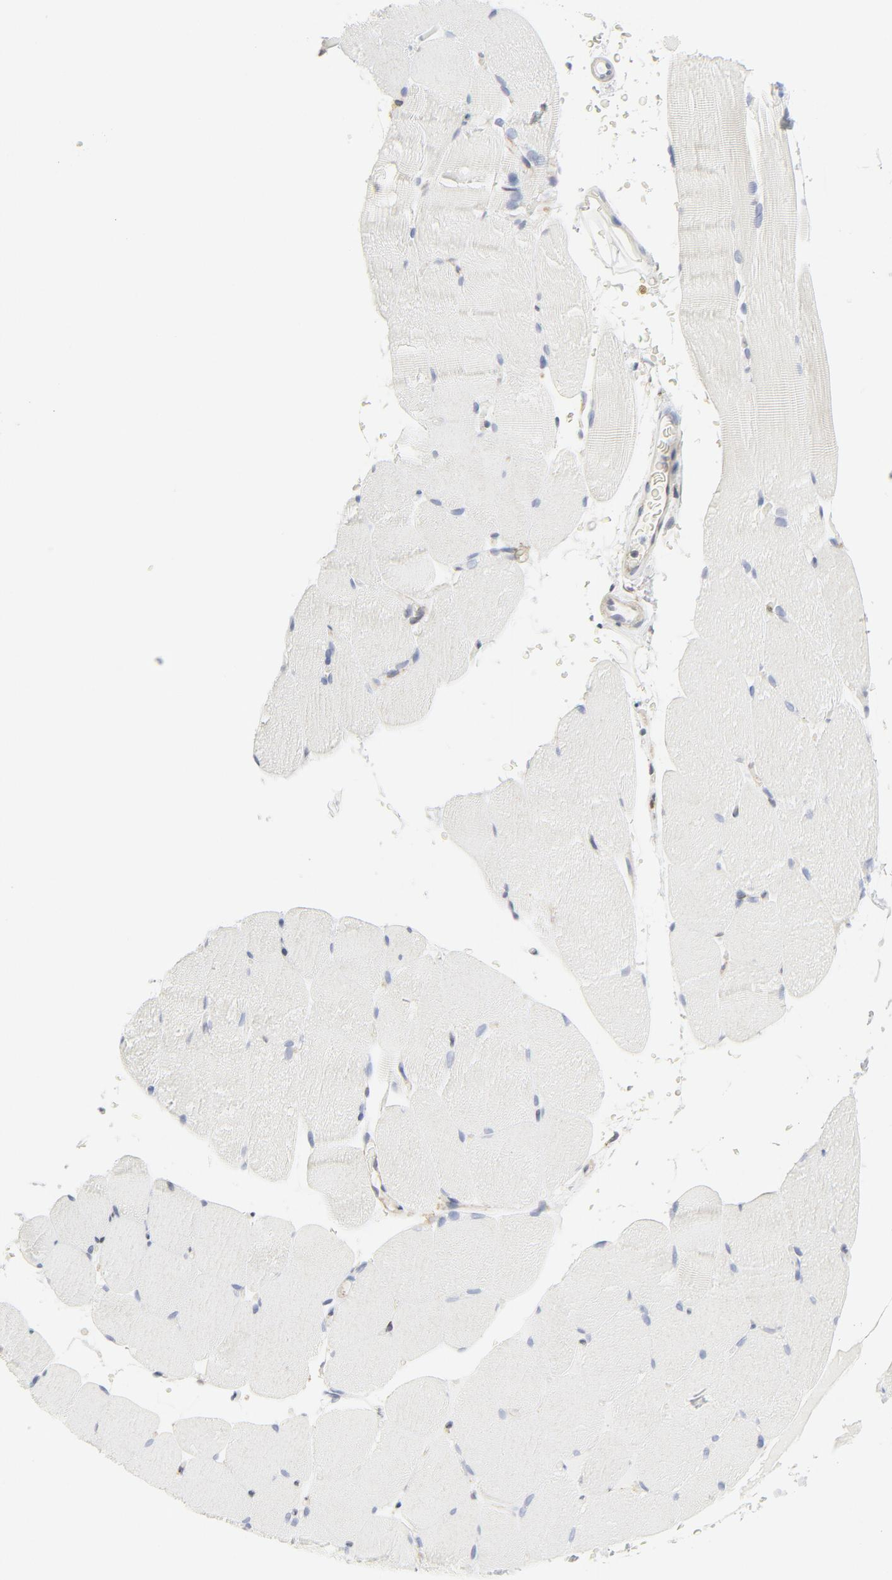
{"staining": {"intensity": "negative", "quantity": "none", "location": "none"}, "tissue": "skeletal muscle", "cell_type": "Myocytes", "image_type": "normal", "snomed": [{"axis": "morphology", "description": "Normal tissue, NOS"}, {"axis": "topography", "description": "Skeletal muscle"}], "caption": "A high-resolution micrograph shows immunohistochemistry (IHC) staining of normal skeletal muscle, which exhibits no significant positivity in myocytes. The staining was performed using DAB (3,3'-diaminobenzidine) to visualize the protein expression in brown, while the nuclei were stained in blue with hematoxylin (Magnification: 20x).", "gene": "LRP6", "patient": {"sex": "female", "age": 37}}